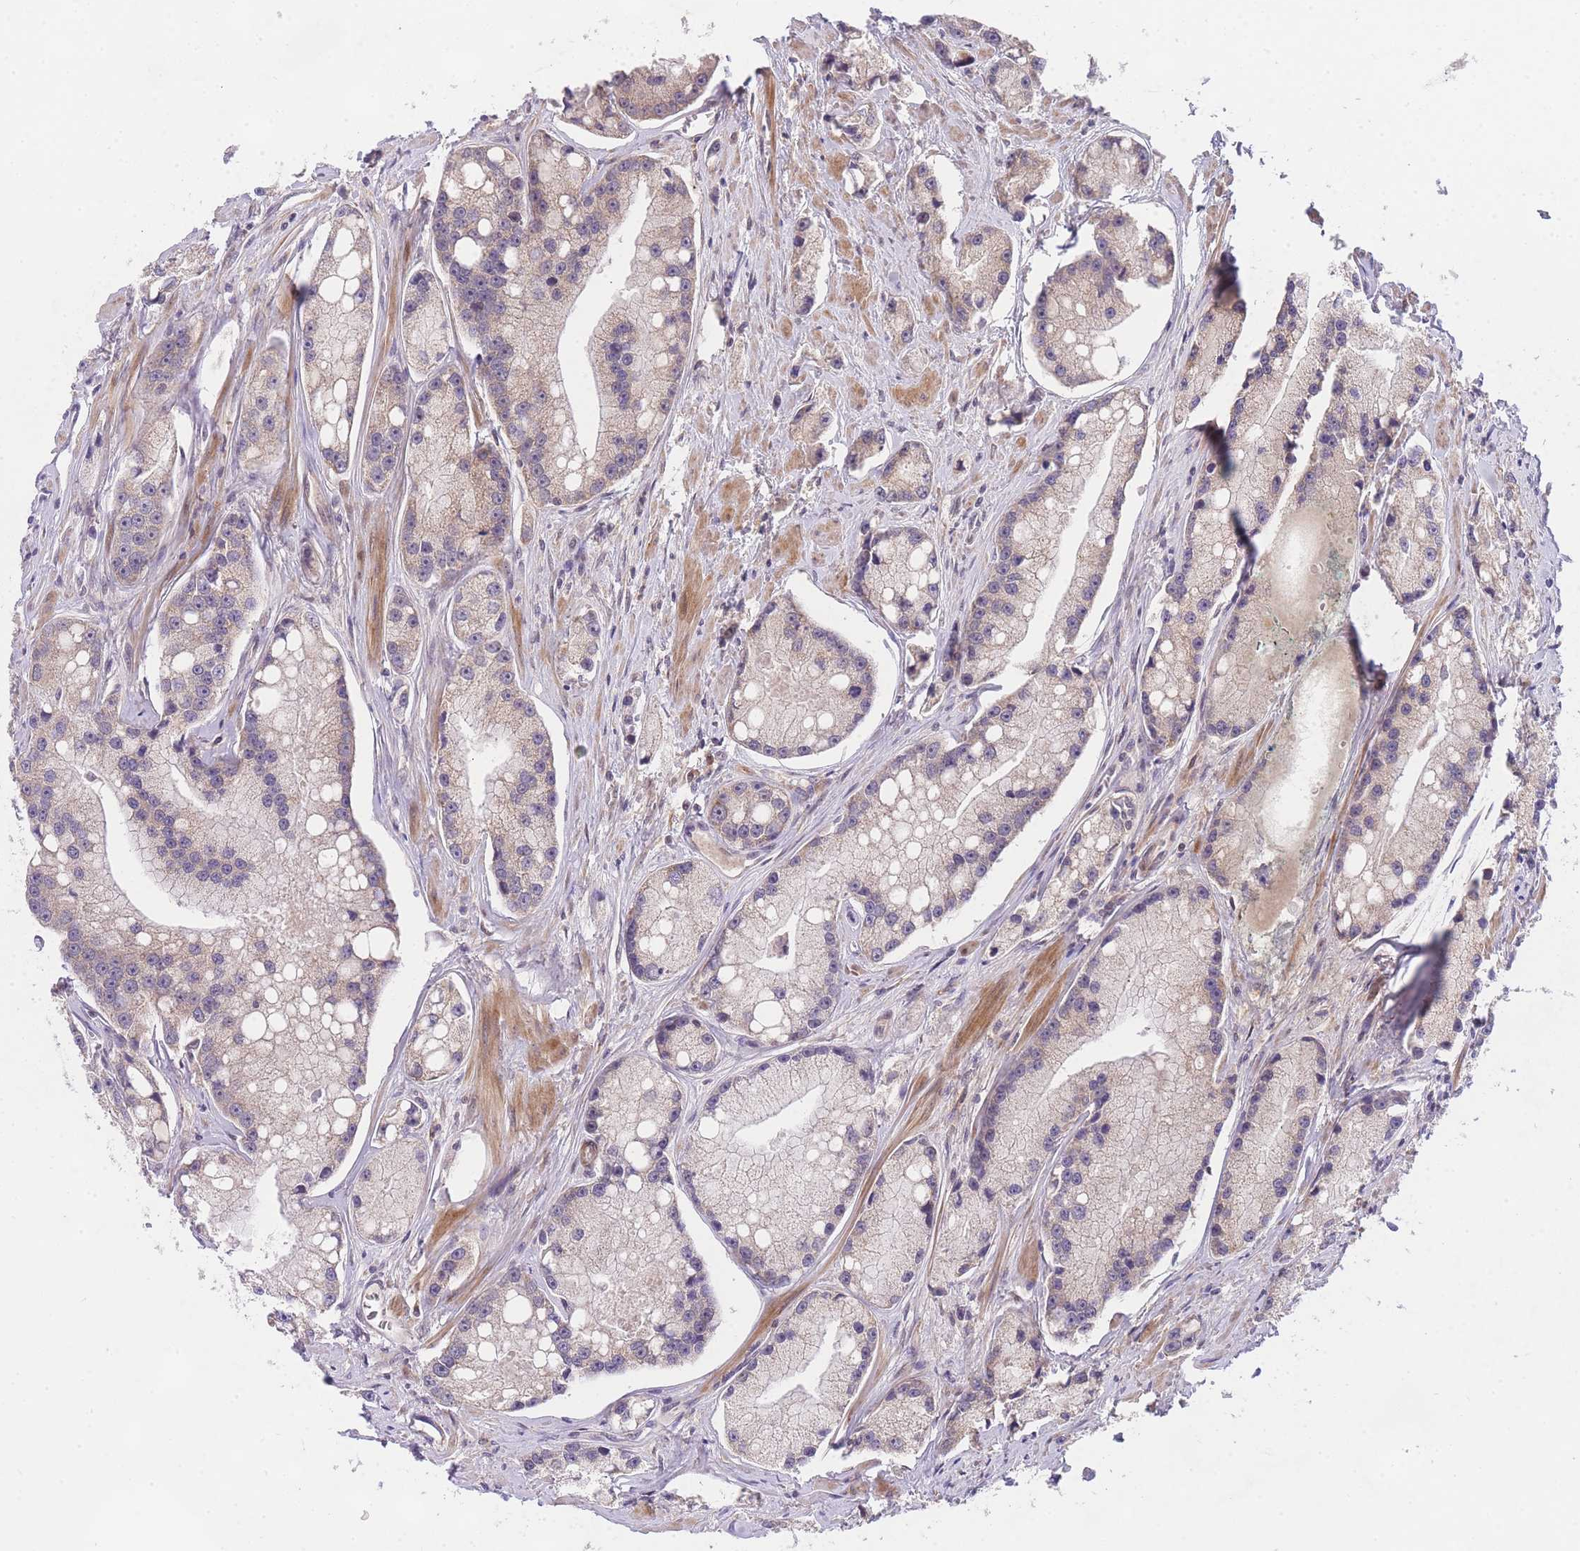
{"staining": {"intensity": "negative", "quantity": "none", "location": "none"}, "tissue": "prostate cancer", "cell_type": "Tumor cells", "image_type": "cancer", "snomed": [{"axis": "morphology", "description": "Adenocarcinoma, High grade"}, {"axis": "topography", "description": "Prostate"}], "caption": "Protein analysis of prostate cancer (high-grade adenocarcinoma) demonstrates no significant expression in tumor cells. (DAB IHC visualized using brightfield microscopy, high magnification).", "gene": "SLC25A33", "patient": {"sex": "male", "age": 74}}